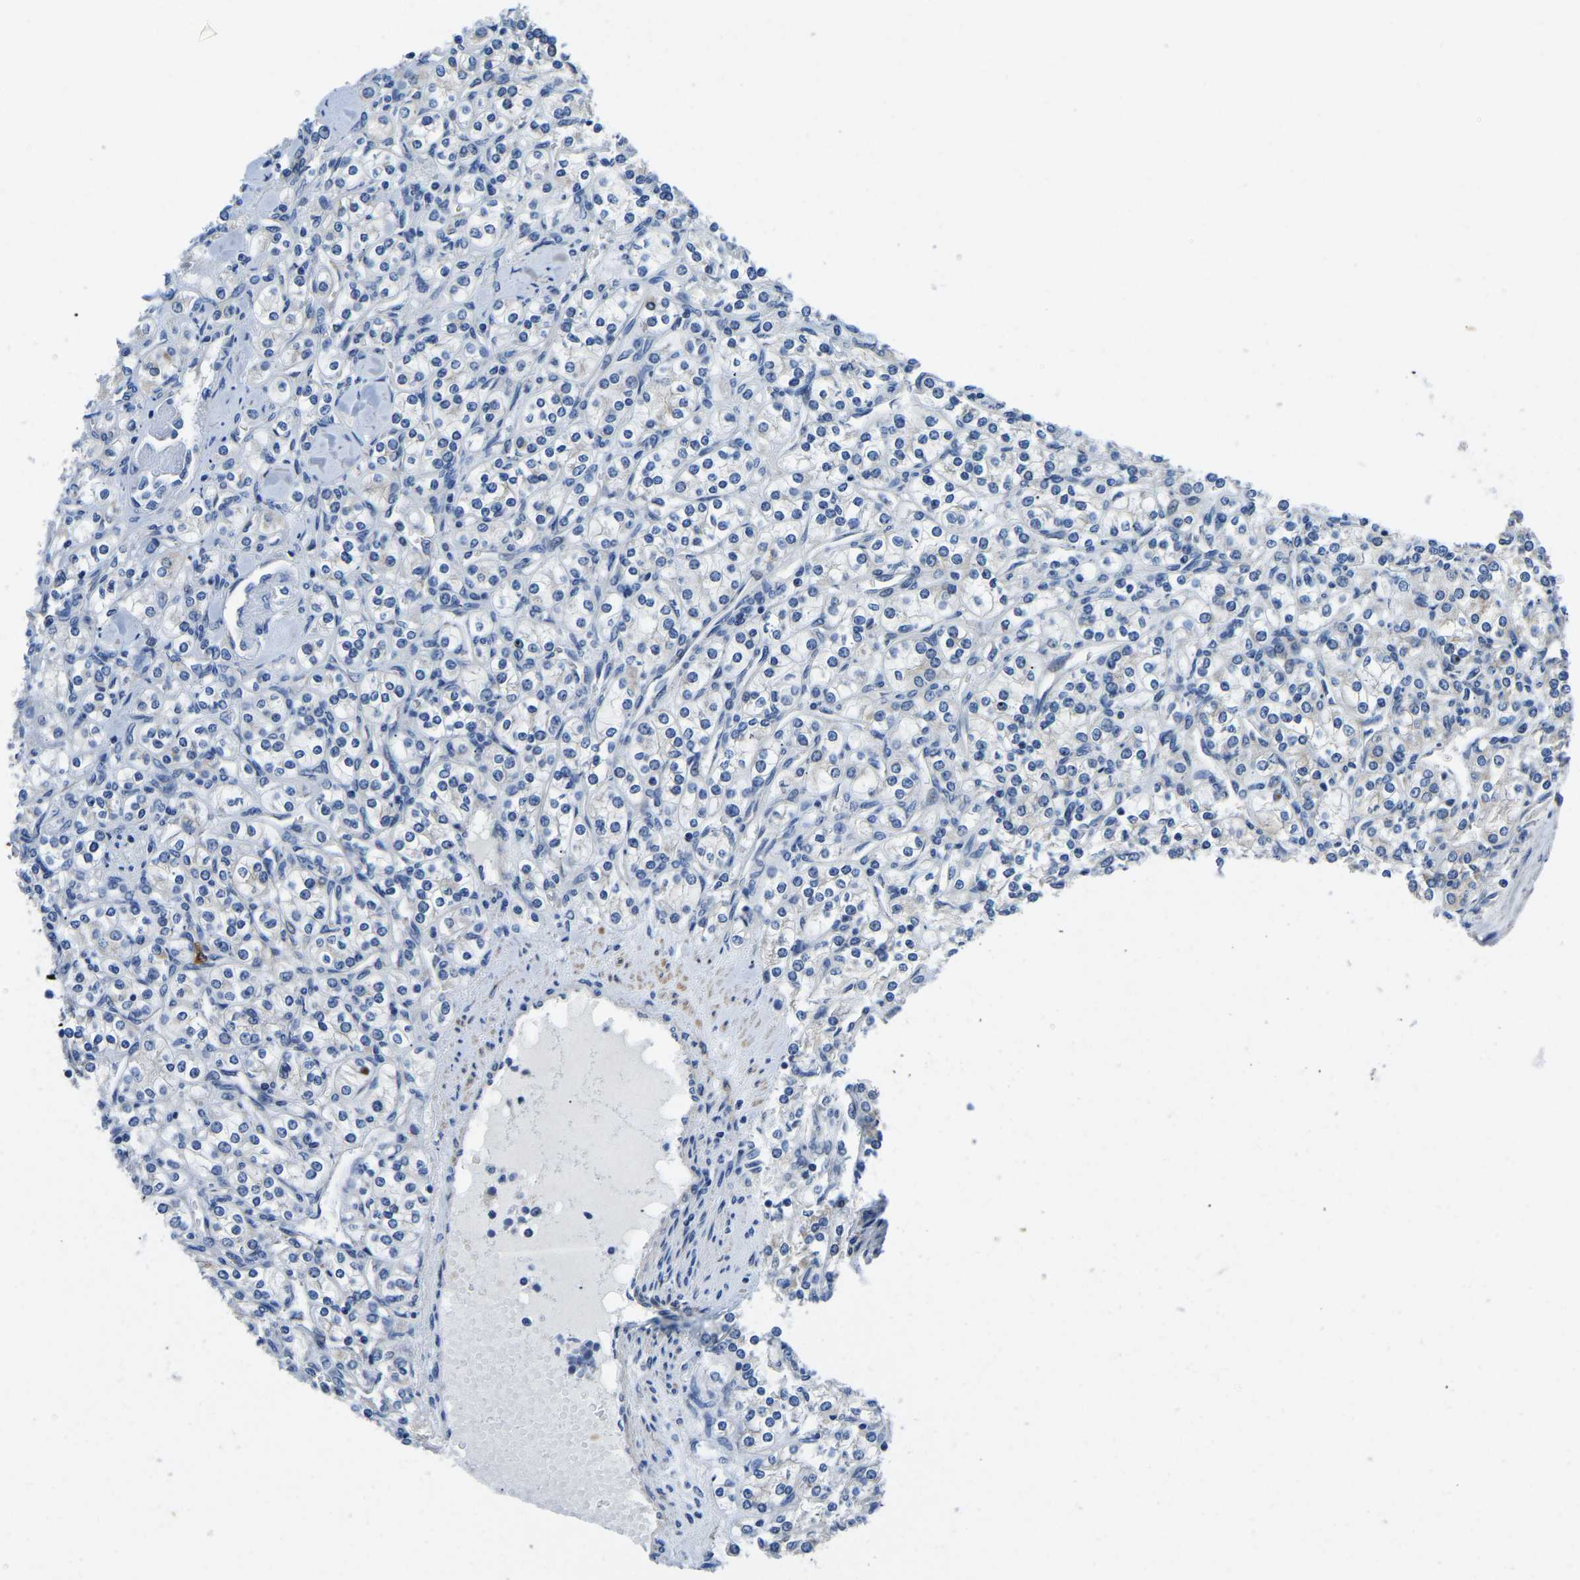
{"staining": {"intensity": "negative", "quantity": "none", "location": "none"}, "tissue": "renal cancer", "cell_type": "Tumor cells", "image_type": "cancer", "snomed": [{"axis": "morphology", "description": "Adenocarcinoma, NOS"}, {"axis": "topography", "description": "Kidney"}], "caption": "DAB (3,3'-diaminobenzidine) immunohistochemical staining of renal cancer exhibits no significant staining in tumor cells. (DAB IHC visualized using brightfield microscopy, high magnification).", "gene": "LIAS", "patient": {"sex": "male", "age": 77}}